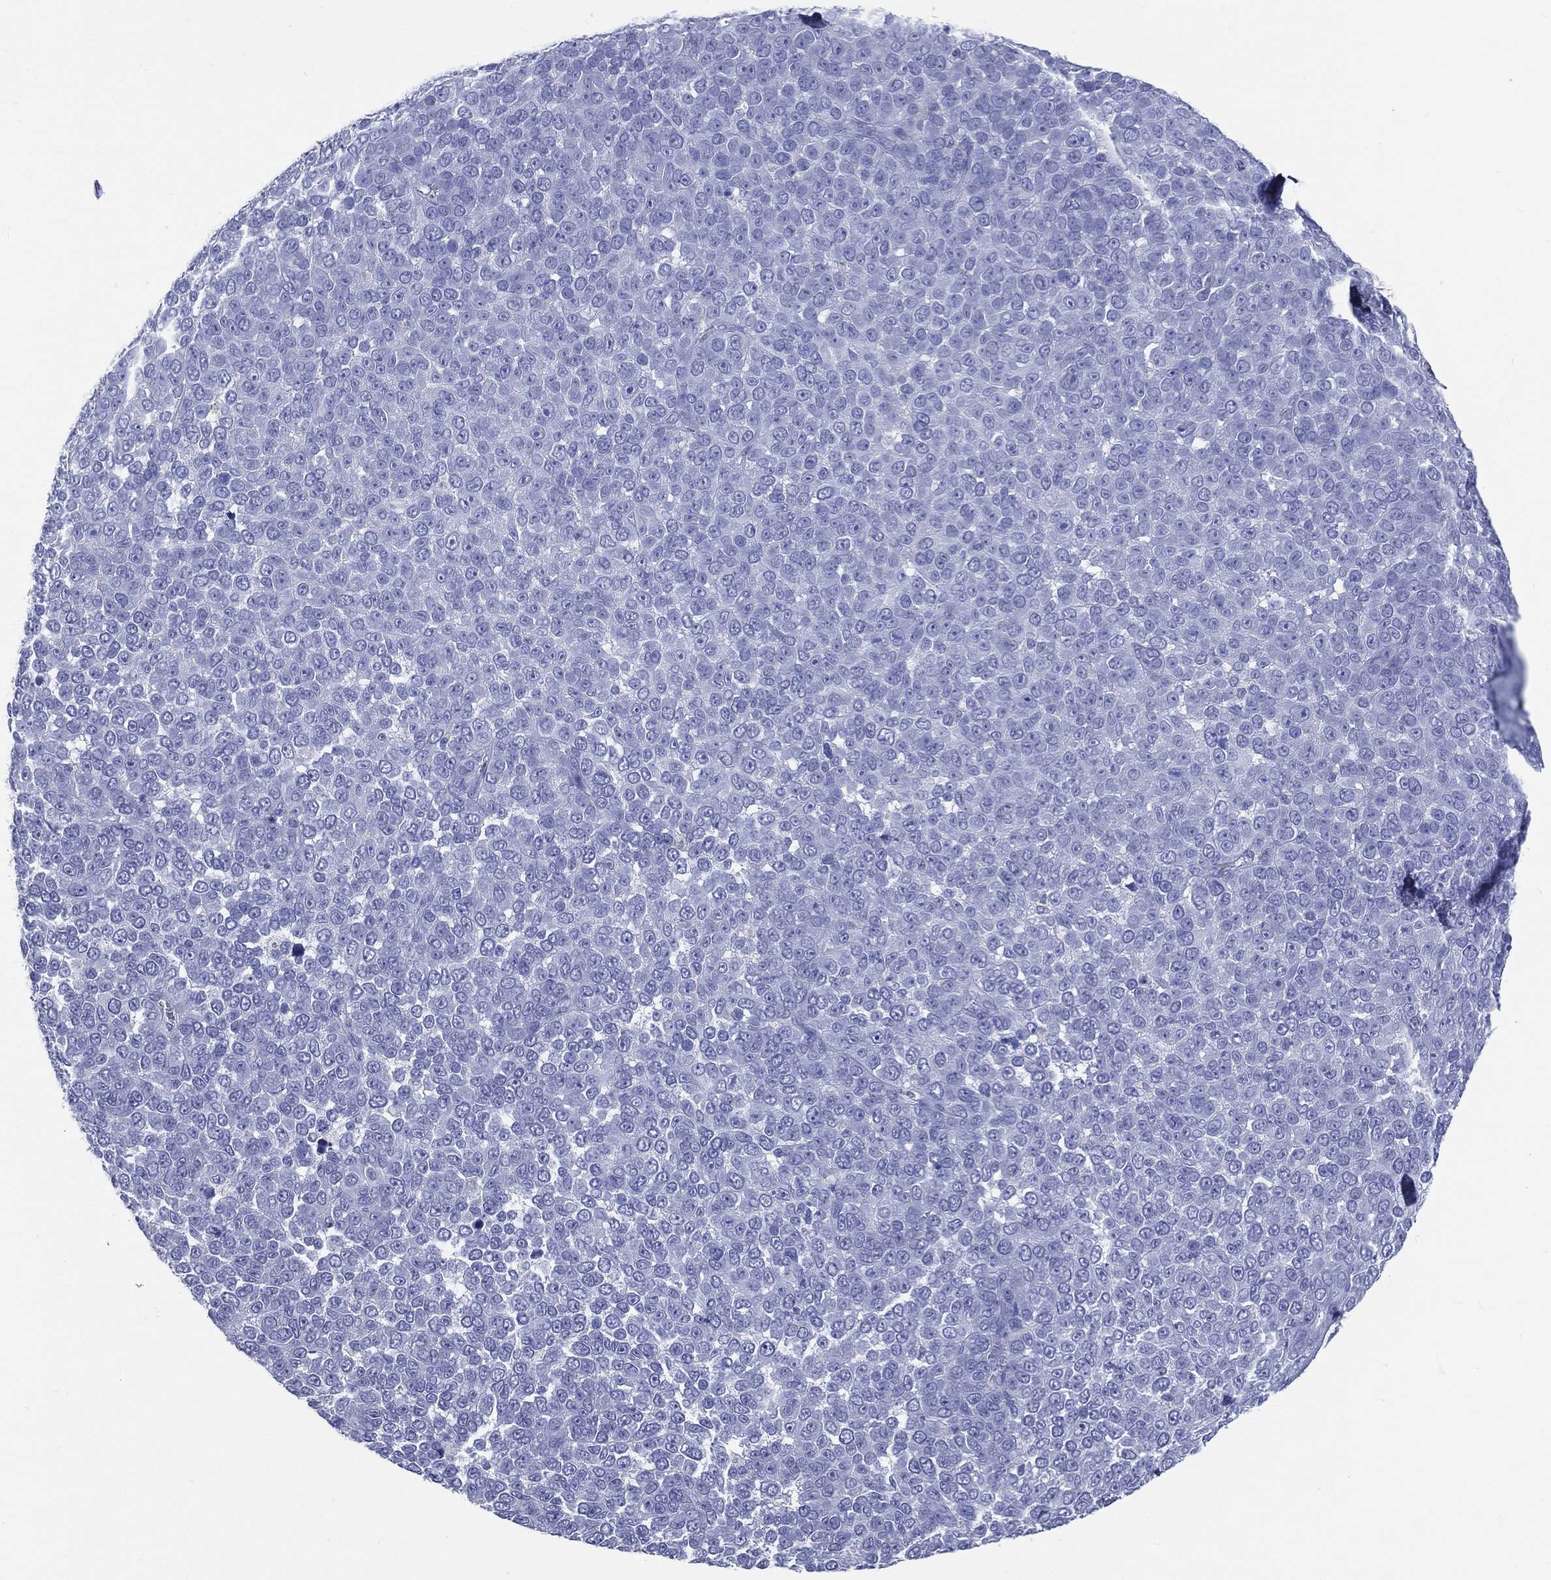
{"staining": {"intensity": "negative", "quantity": "none", "location": "none"}, "tissue": "melanoma", "cell_type": "Tumor cells", "image_type": "cancer", "snomed": [{"axis": "morphology", "description": "Malignant melanoma, NOS"}, {"axis": "topography", "description": "Skin"}], "caption": "The image displays no significant positivity in tumor cells of malignant melanoma.", "gene": "SYP", "patient": {"sex": "female", "age": 95}}